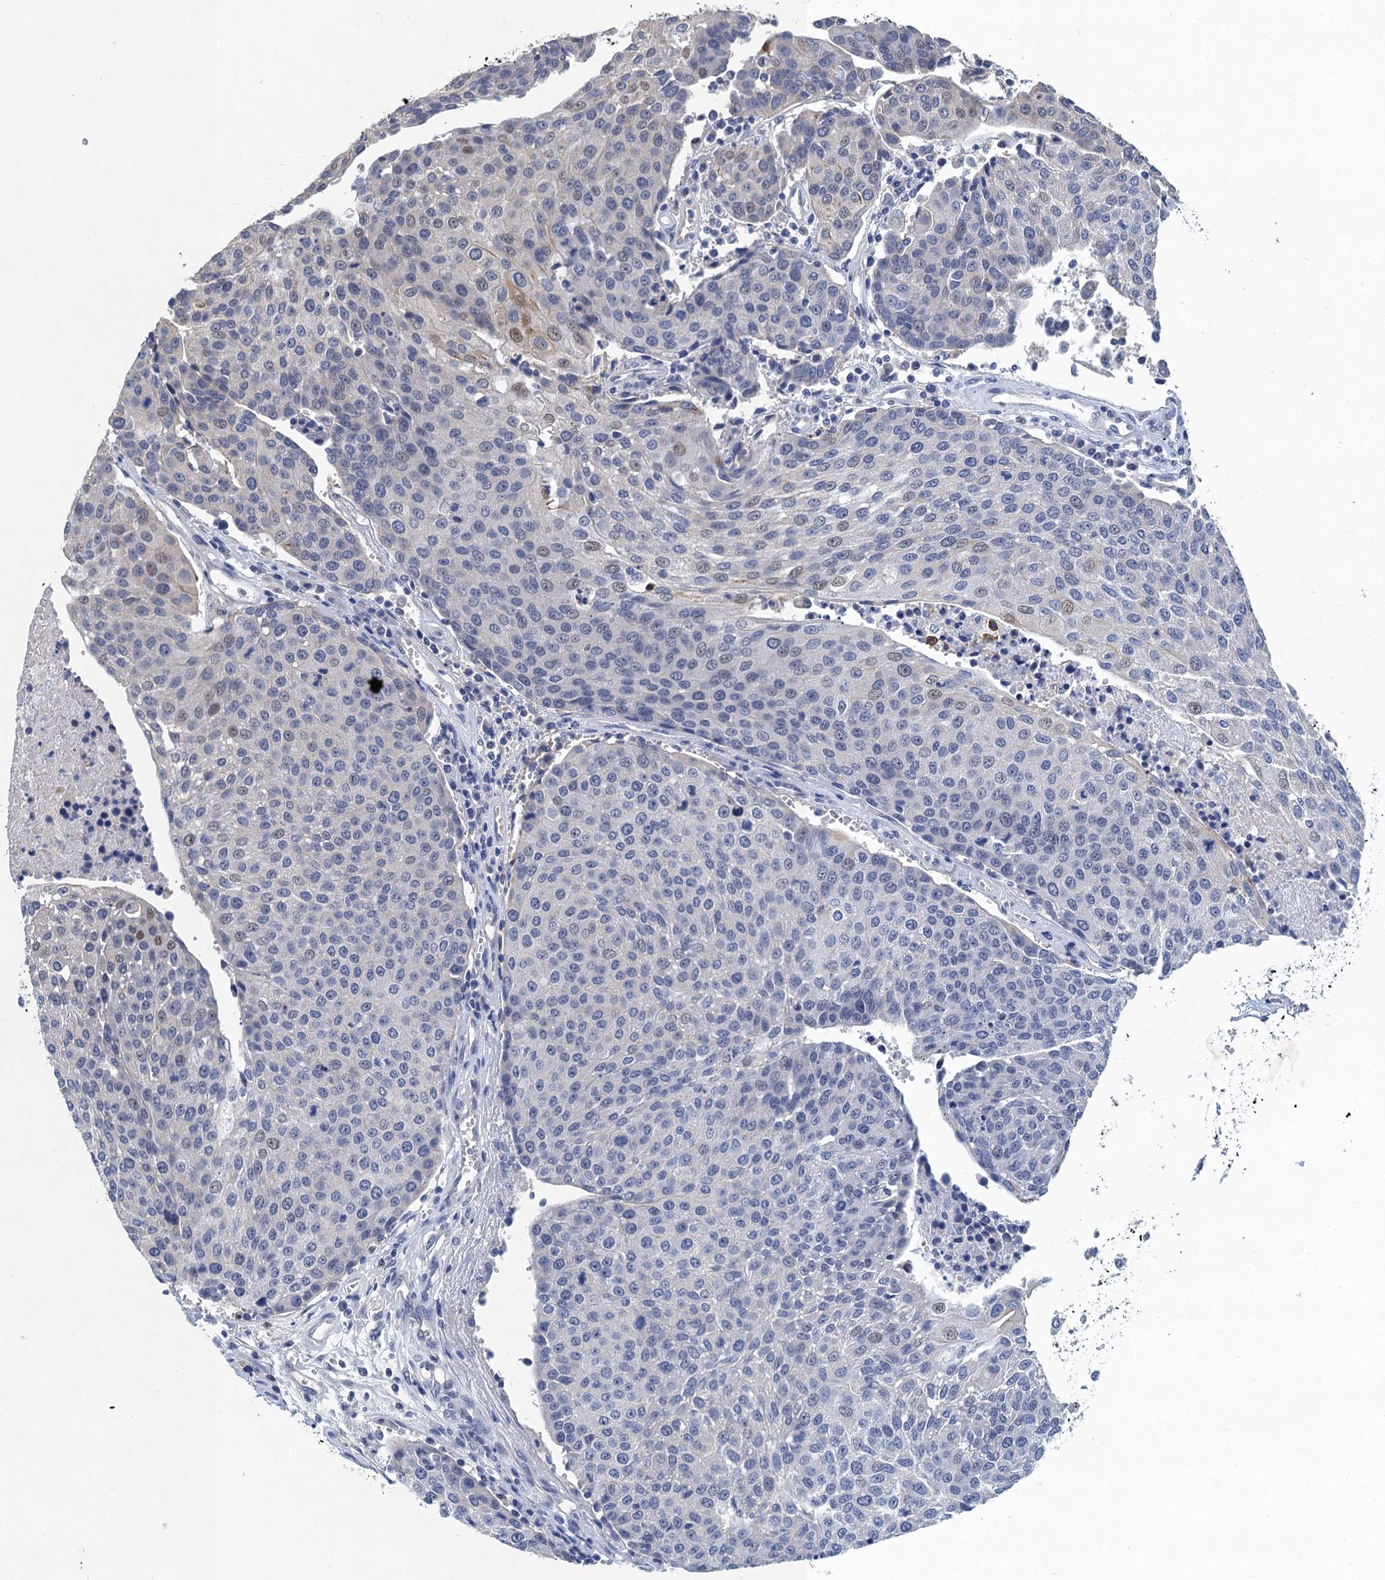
{"staining": {"intensity": "weak", "quantity": "<25%", "location": "nuclear"}, "tissue": "urothelial cancer", "cell_type": "Tumor cells", "image_type": "cancer", "snomed": [{"axis": "morphology", "description": "Urothelial carcinoma, High grade"}, {"axis": "topography", "description": "Urinary bladder"}], "caption": "DAB (3,3'-diaminobenzidine) immunohistochemical staining of urothelial cancer shows no significant positivity in tumor cells.", "gene": "TRAF7", "patient": {"sex": "female", "age": 85}}